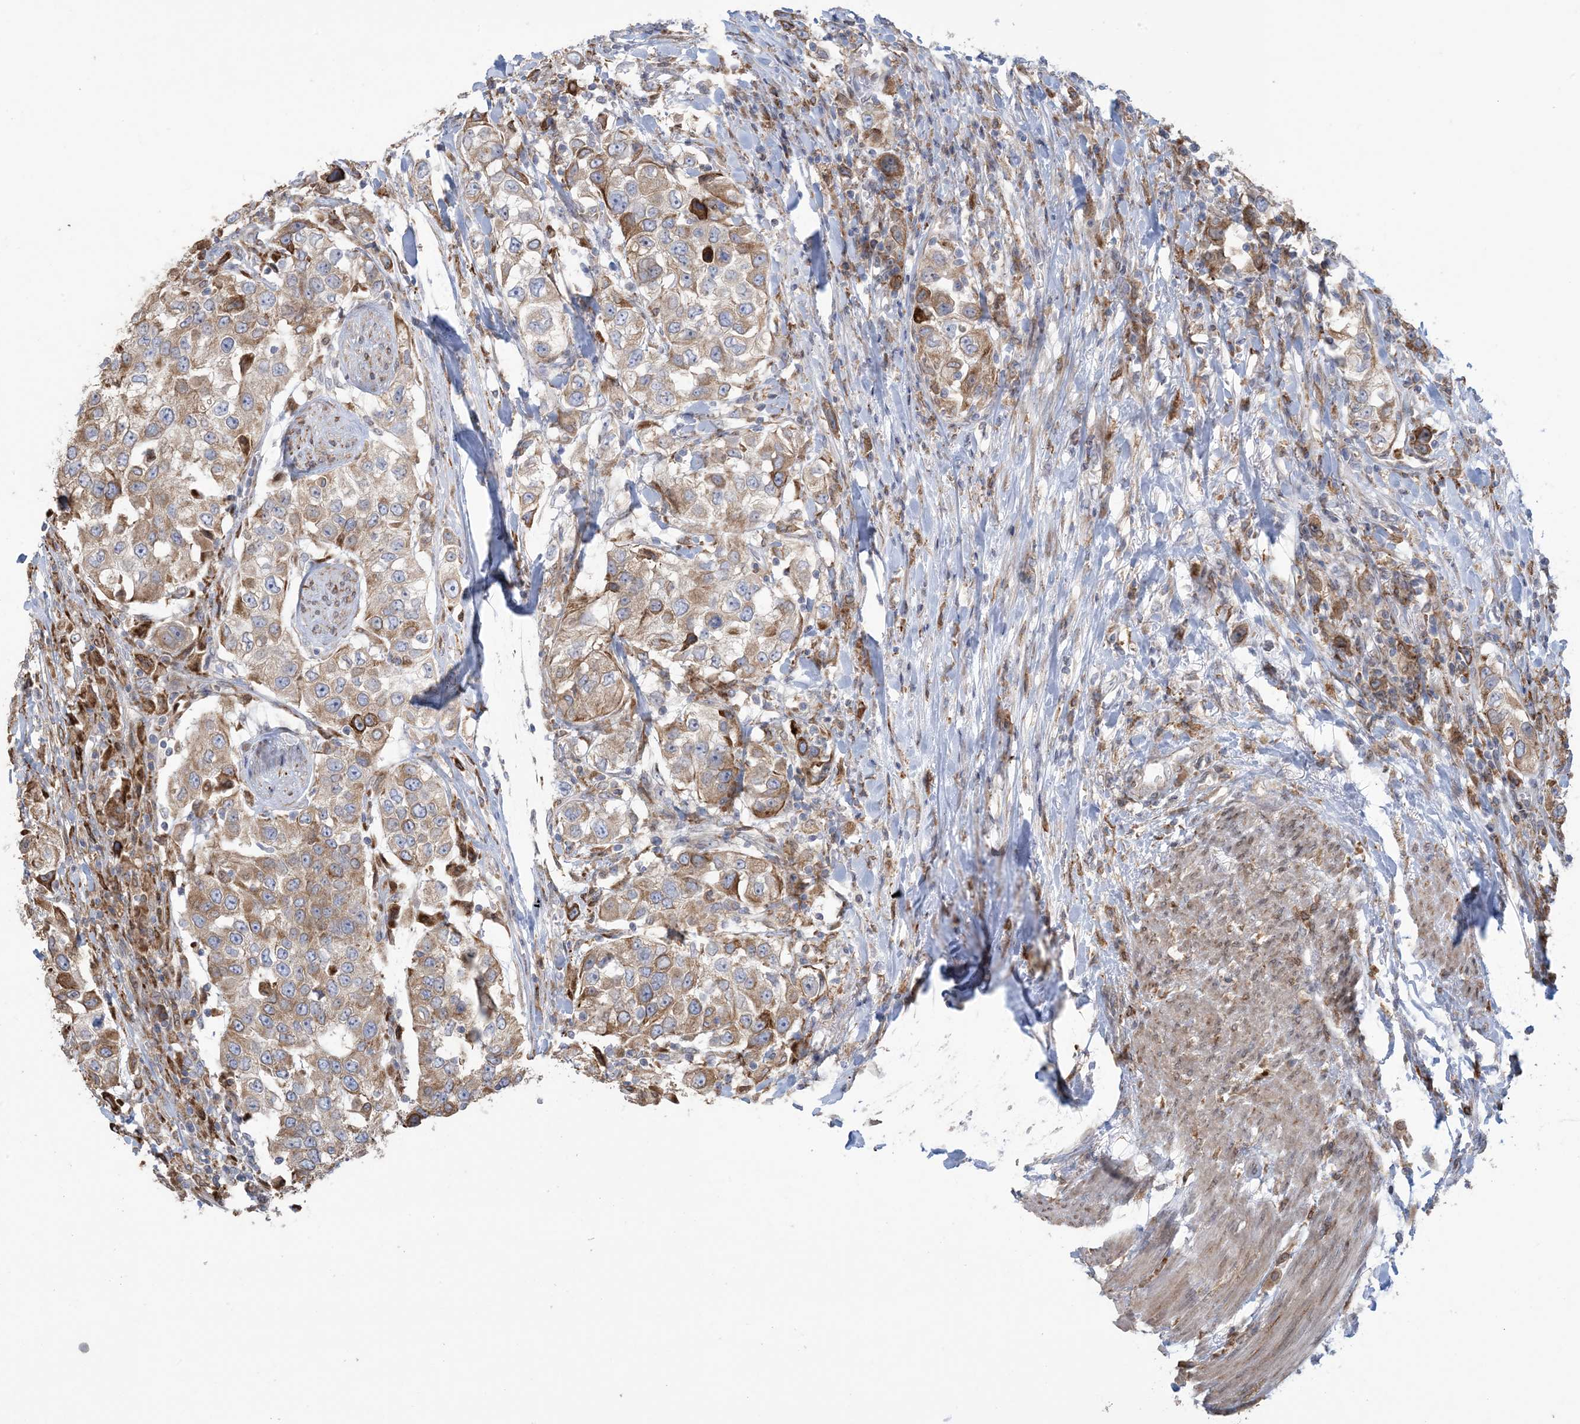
{"staining": {"intensity": "moderate", "quantity": ">75%", "location": "cytoplasmic/membranous"}, "tissue": "urothelial cancer", "cell_type": "Tumor cells", "image_type": "cancer", "snomed": [{"axis": "morphology", "description": "Urothelial carcinoma, High grade"}, {"axis": "topography", "description": "Urinary bladder"}], "caption": "High-grade urothelial carcinoma was stained to show a protein in brown. There is medium levels of moderate cytoplasmic/membranous positivity in approximately >75% of tumor cells.", "gene": "SHANK1", "patient": {"sex": "female", "age": 80}}